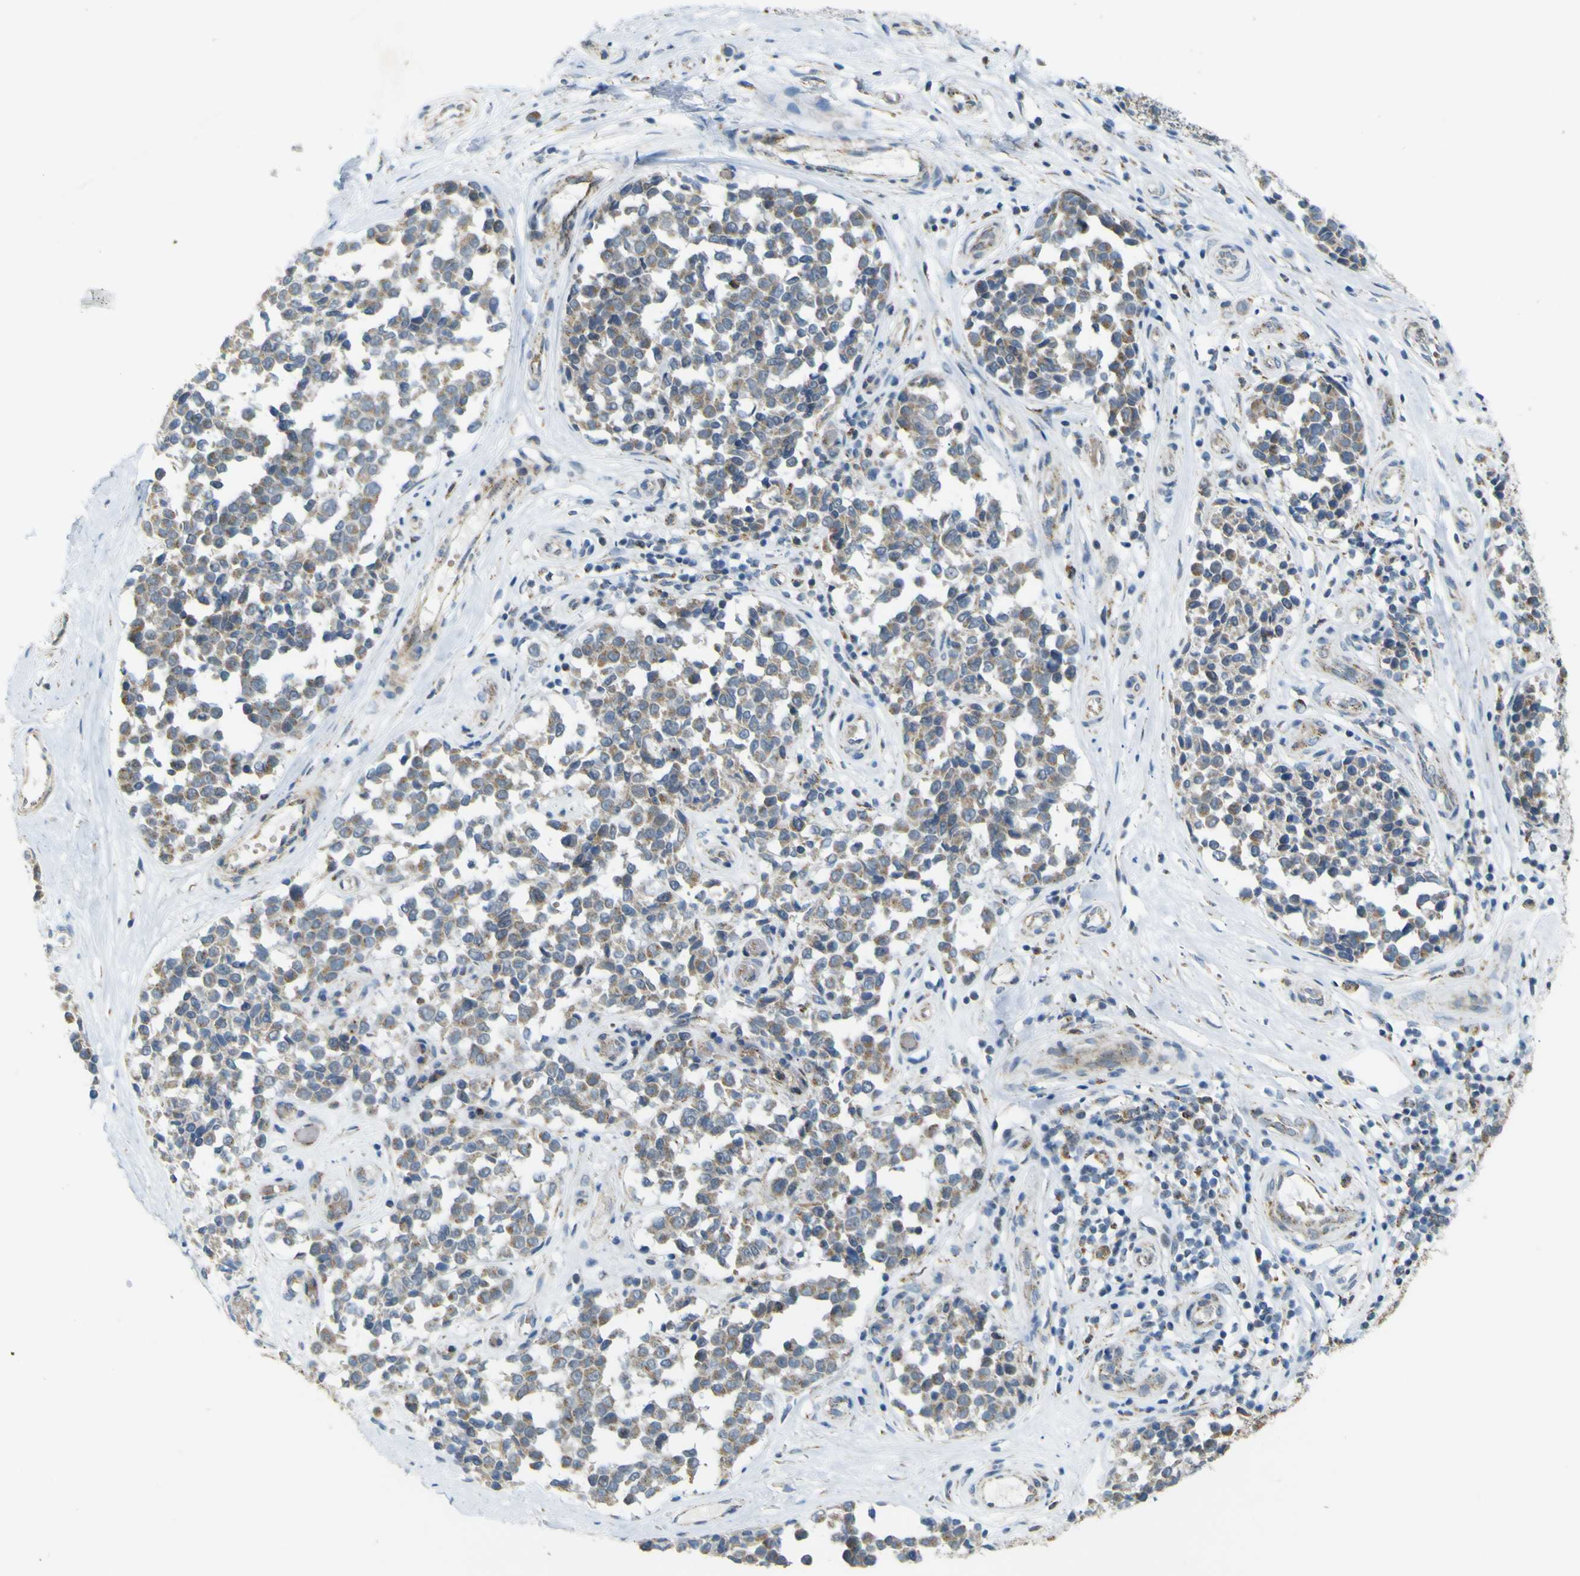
{"staining": {"intensity": "weak", "quantity": ">75%", "location": "cytoplasmic/membranous"}, "tissue": "melanoma", "cell_type": "Tumor cells", "image_type": "cancer", "snomed": [{"axis": "morphology", "description": "Malignant melanoma, NOS"}, {"axis": "topography", "description": "Skin"}], "caption": "A high-resolution micrograph shows IHC staining of malignant melanoma, which demonstrates weak cytoplasmic/membranous expression in about >75% of tumor cells.", "gene": "ACBD5", "patient": {"sex": "female", "age": 64}}